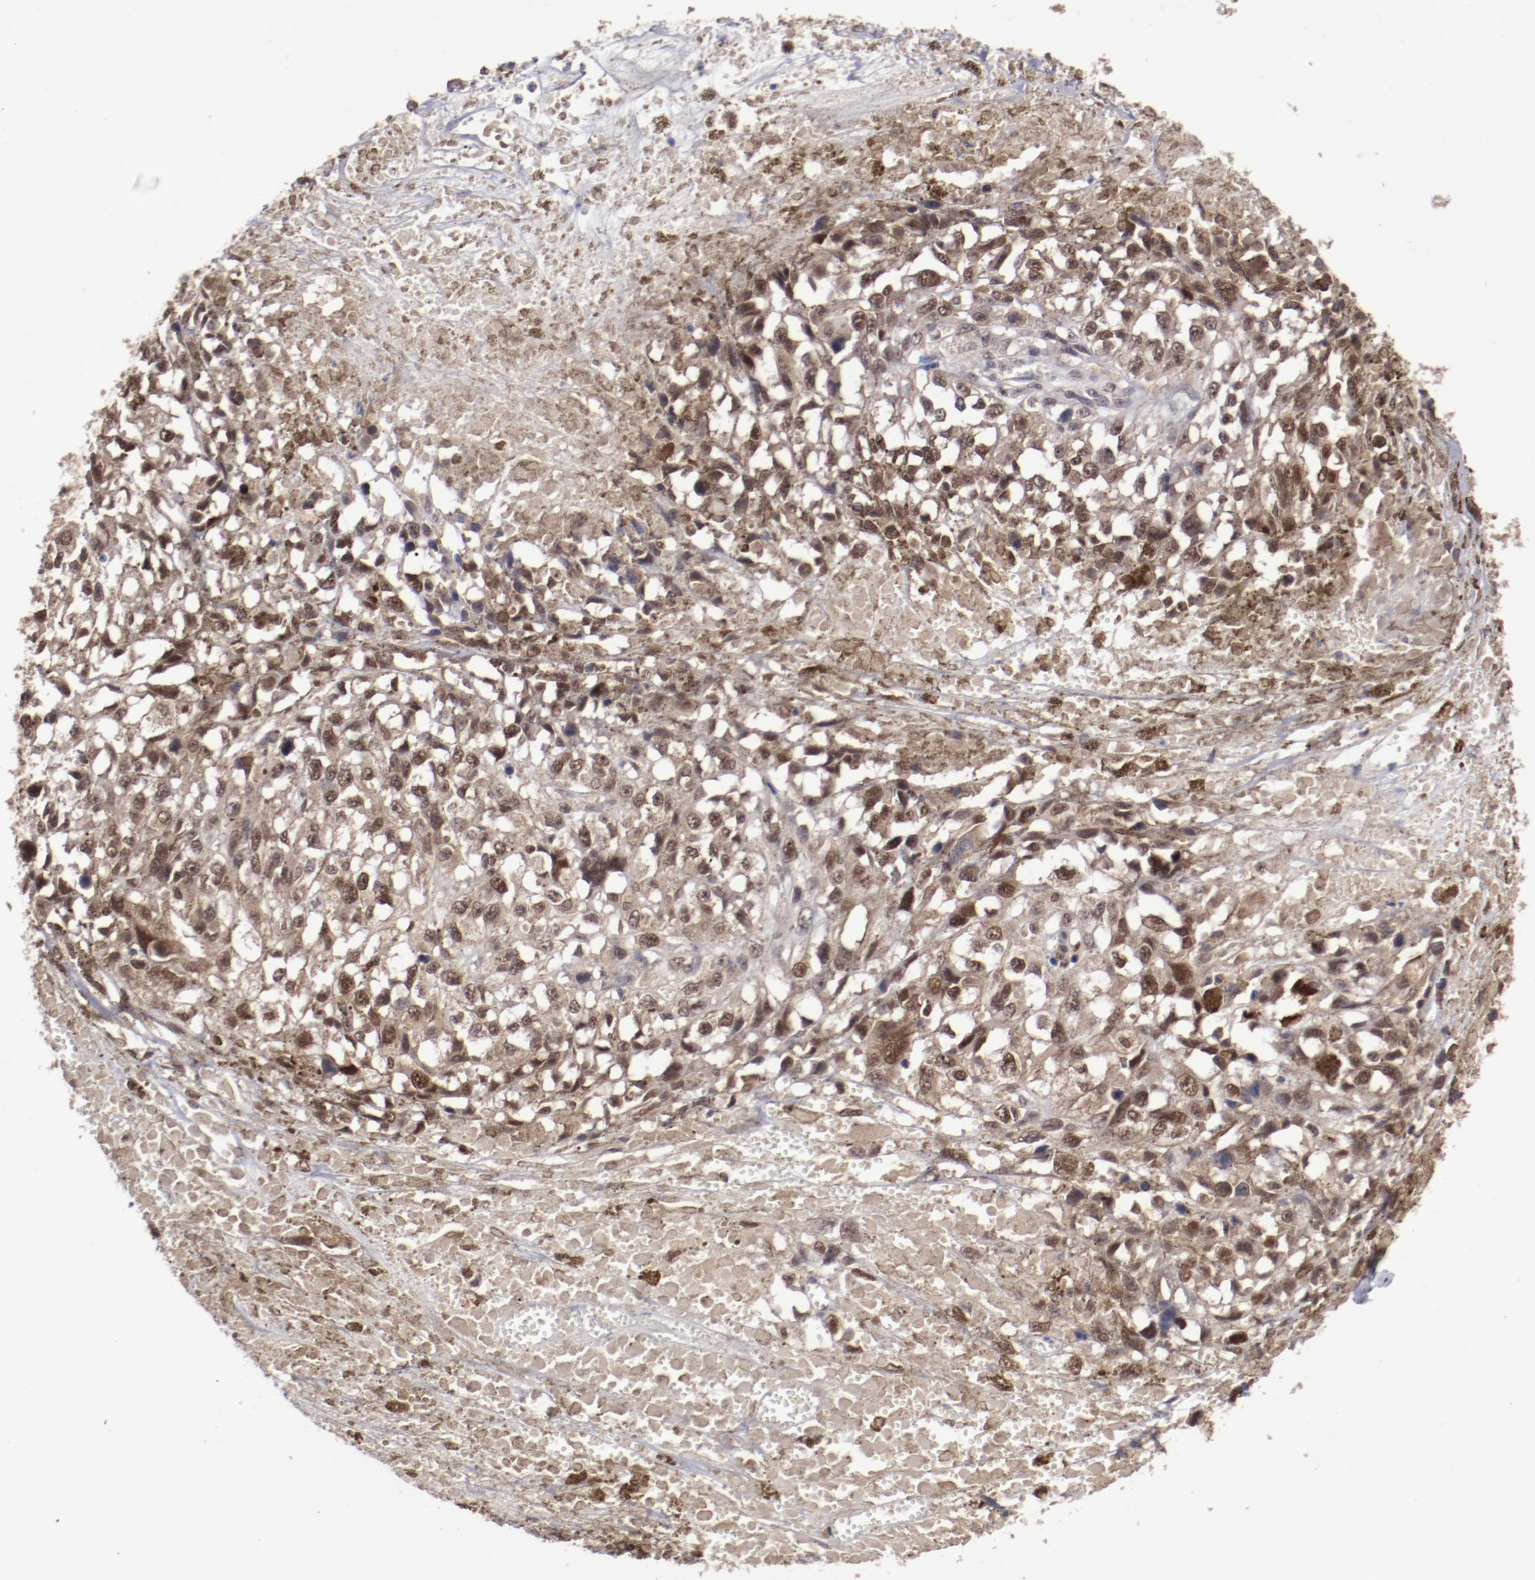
{"staining": {"intensity": "moderate", "quantity": ">75%", "location": "cytoplasmic/membranous,nuclear"}, "tissue": "melanoma", "cell_type": "Tumor cells", "image_type": "cancer", "snomed": [{"axis": "morphology", "description": "Malignant melanoma, Metastatic site"}, {"axis": "topography", "description": "Lymph node"}], "caption": "This is an image of immunohistochemistry staining of melanoma, which shows moderate staining in the cytoplasmic/membranous and nuclear of tumor cells.", "gene": "ARNT", "patient": {"sex": "male", "age": 59}}